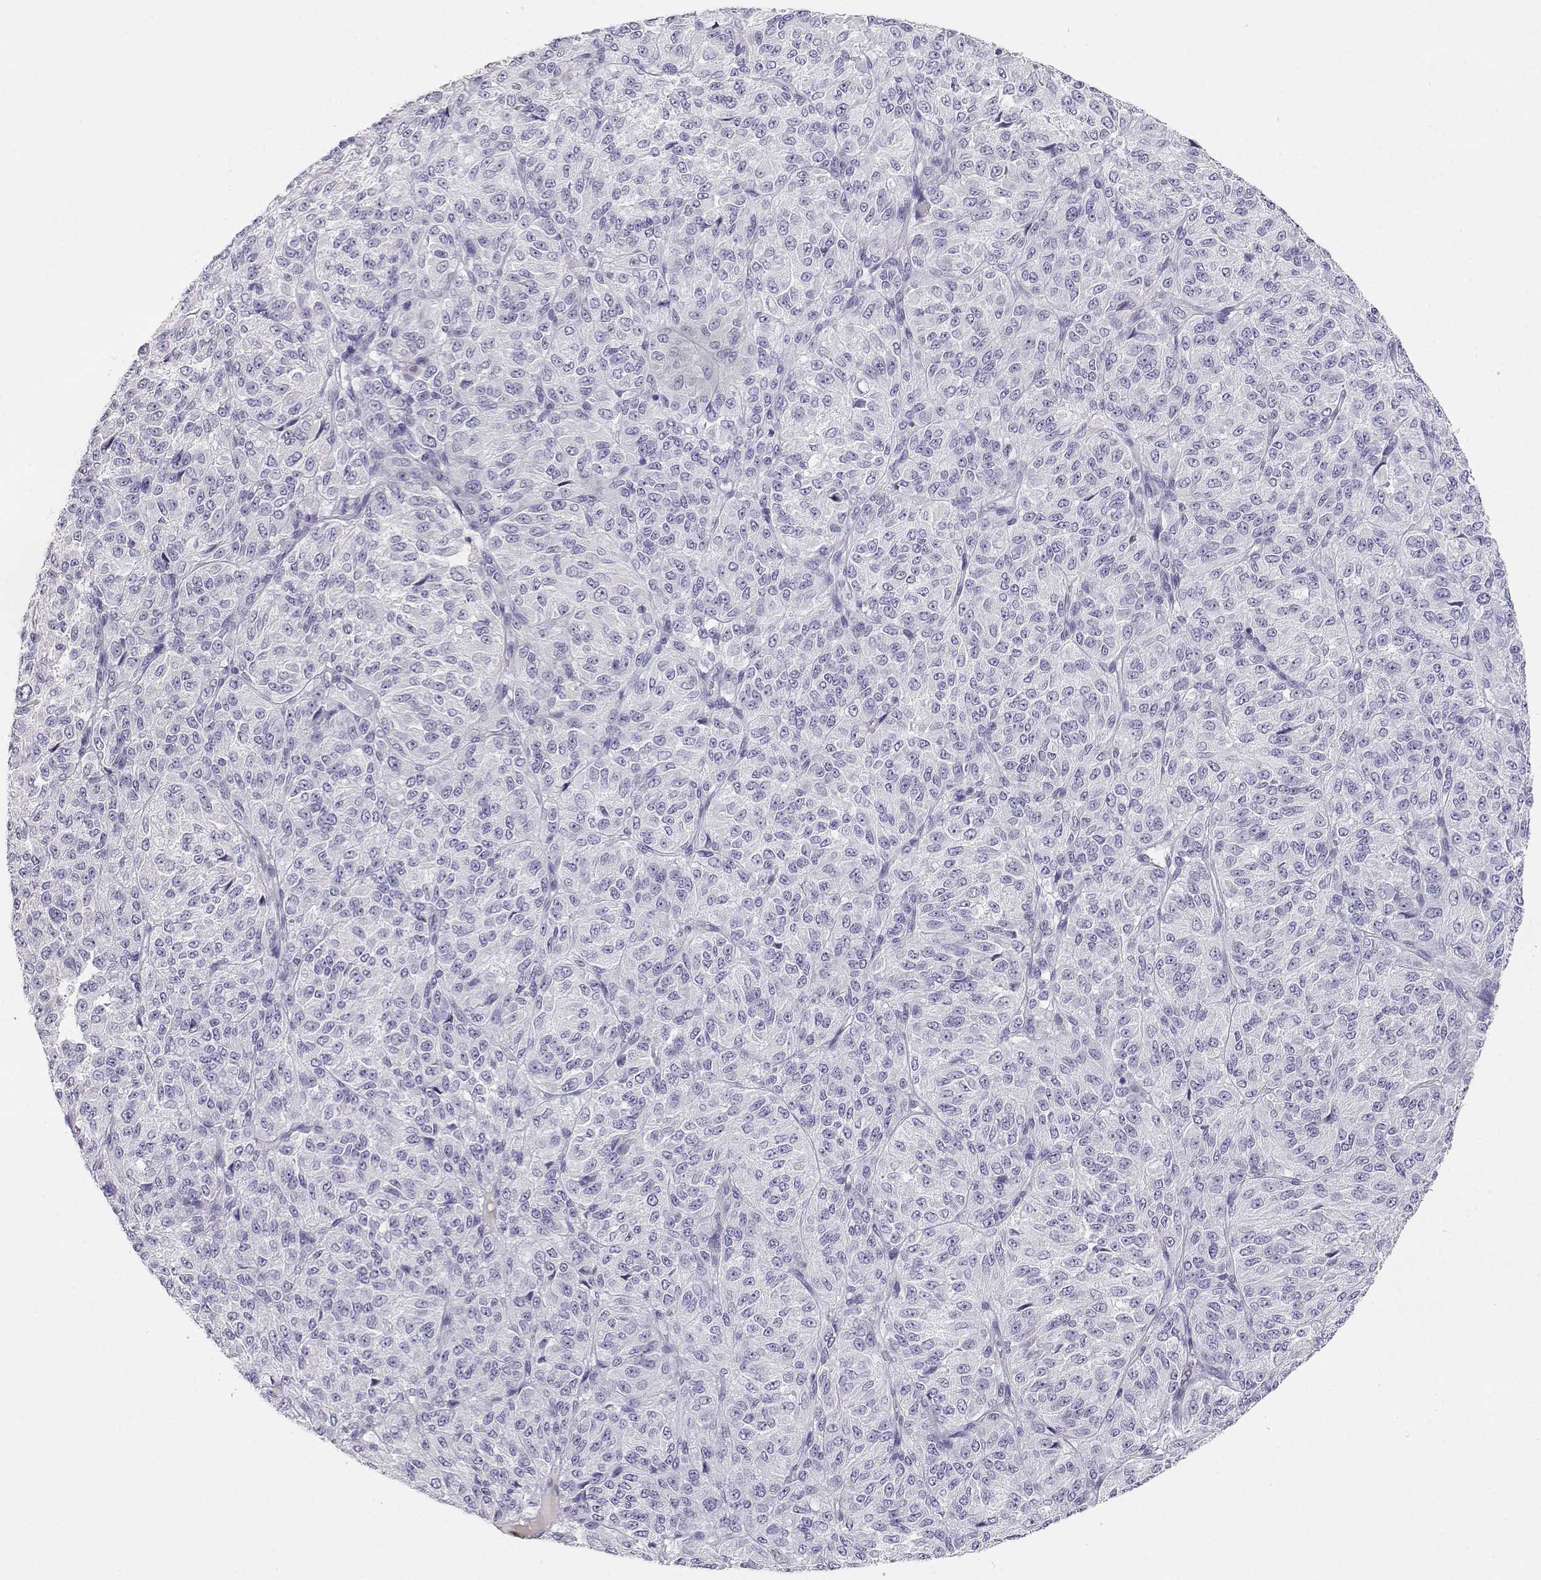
{"staining": {"intensity": "negative", "quantity": "none", "location": "none"}, "tissue": "melanoma", "cell_type": "Tumor cells", "image_type": "cancer", "snomed": [{"axis": "morphology", "description": "Malignant melanoma, Metastatic site"}, {"axis": "topography", "description": "Brain"}], "caption": "IHC histopathology image of neoplastic tissue: malignant melanoma (metastatic site) stained with DAB exhibits no significant protein staining in tumor cells.", "gene": "GPR174", "patient": {"sex": "female", "age": 56}}